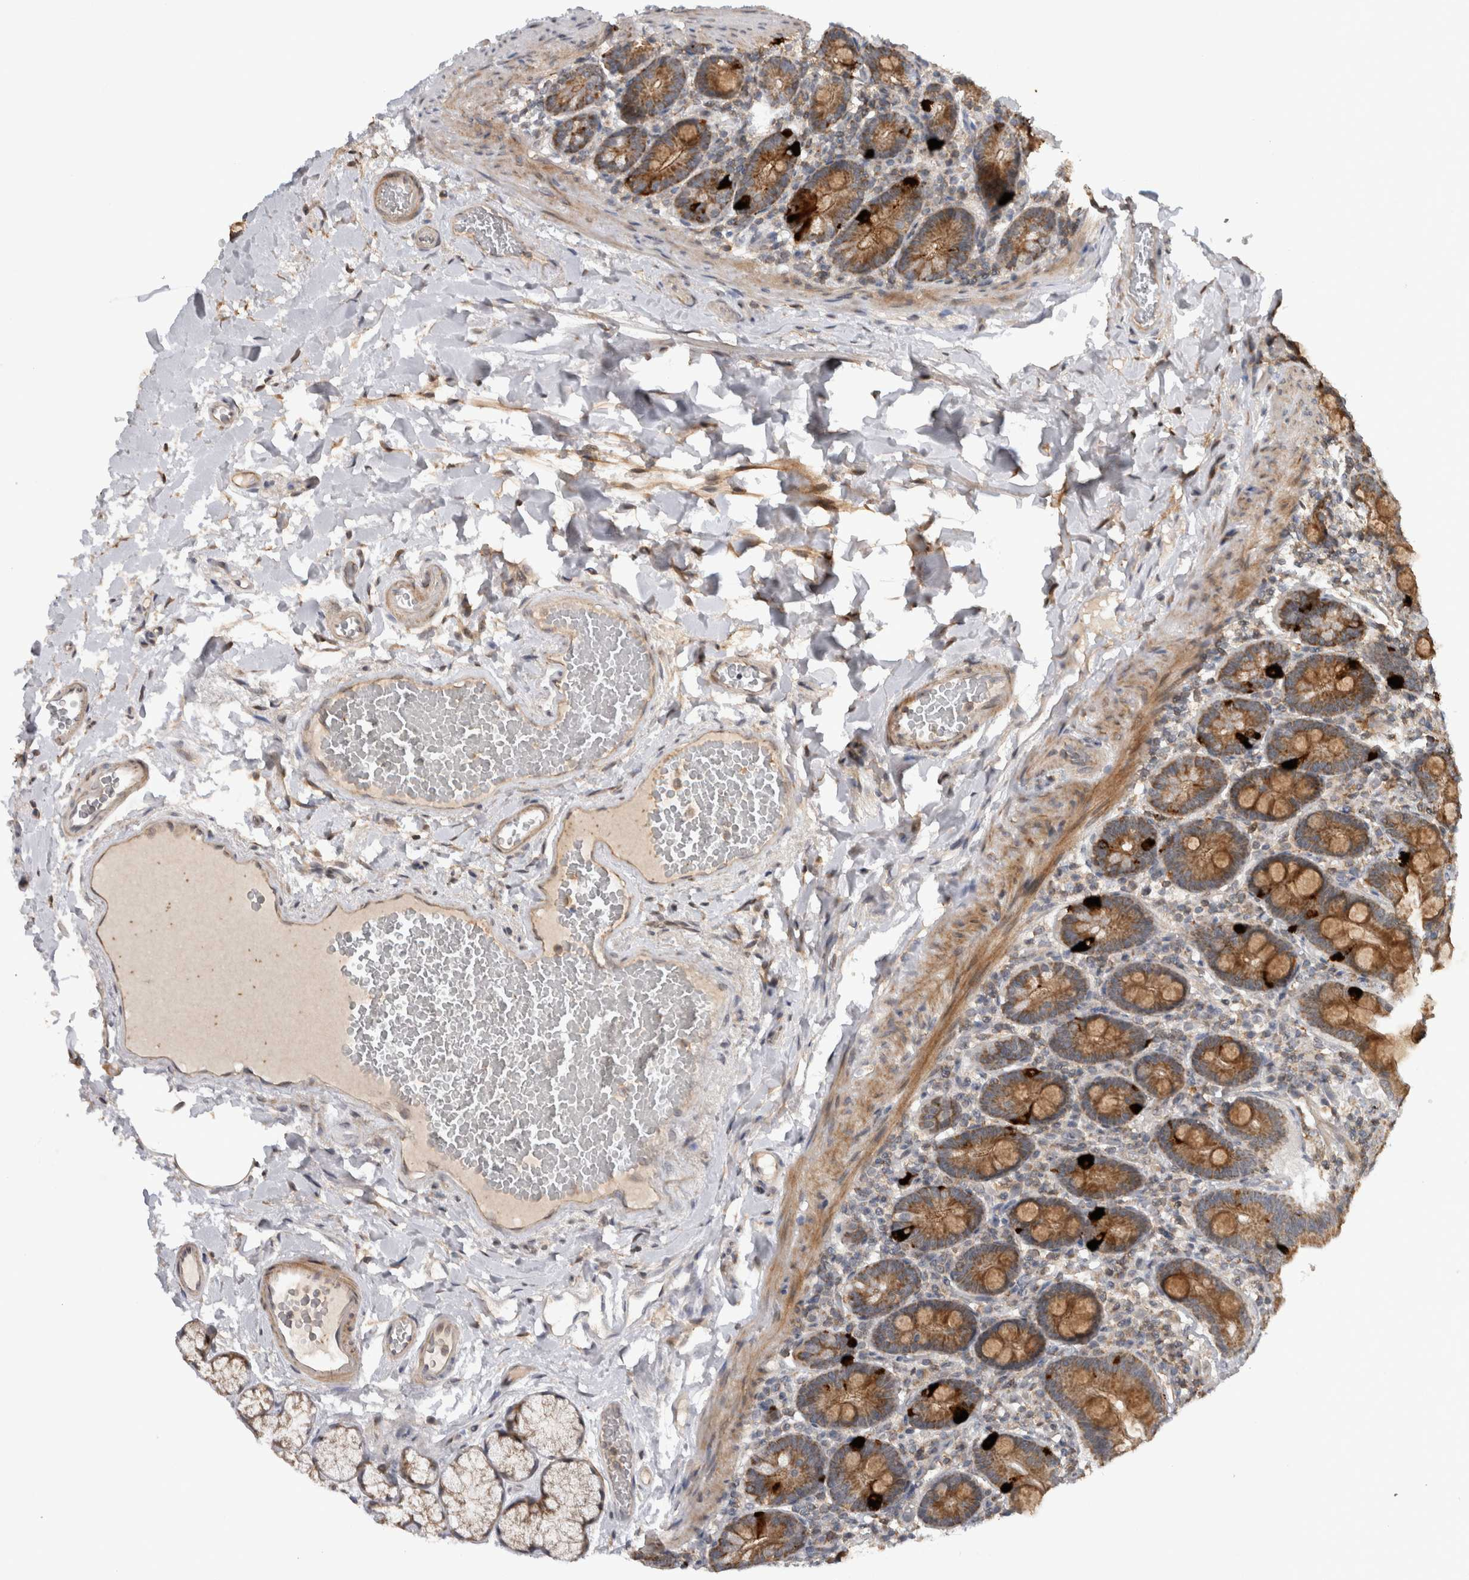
{"staining": {"intensity": "moderate", "quantity": ">75%", "location": "cytoplasmic/membranous"}, "tissue": "duodenum", "cell_type": "Glandular cells", "image_type": "normal", "snomed": [{"axis": "morphology", "description": "Normal tissue, NOS"}, {"axis": "topography", "description": "Duodenum"}], "caption": "Duodenum stained with immunohistochemistry reveals moderate cytoplasmic/membranous expression in about >75% of glandular cells.", "gene": "KCNIP1", "patient": {"sex": "male", "age": 54}}